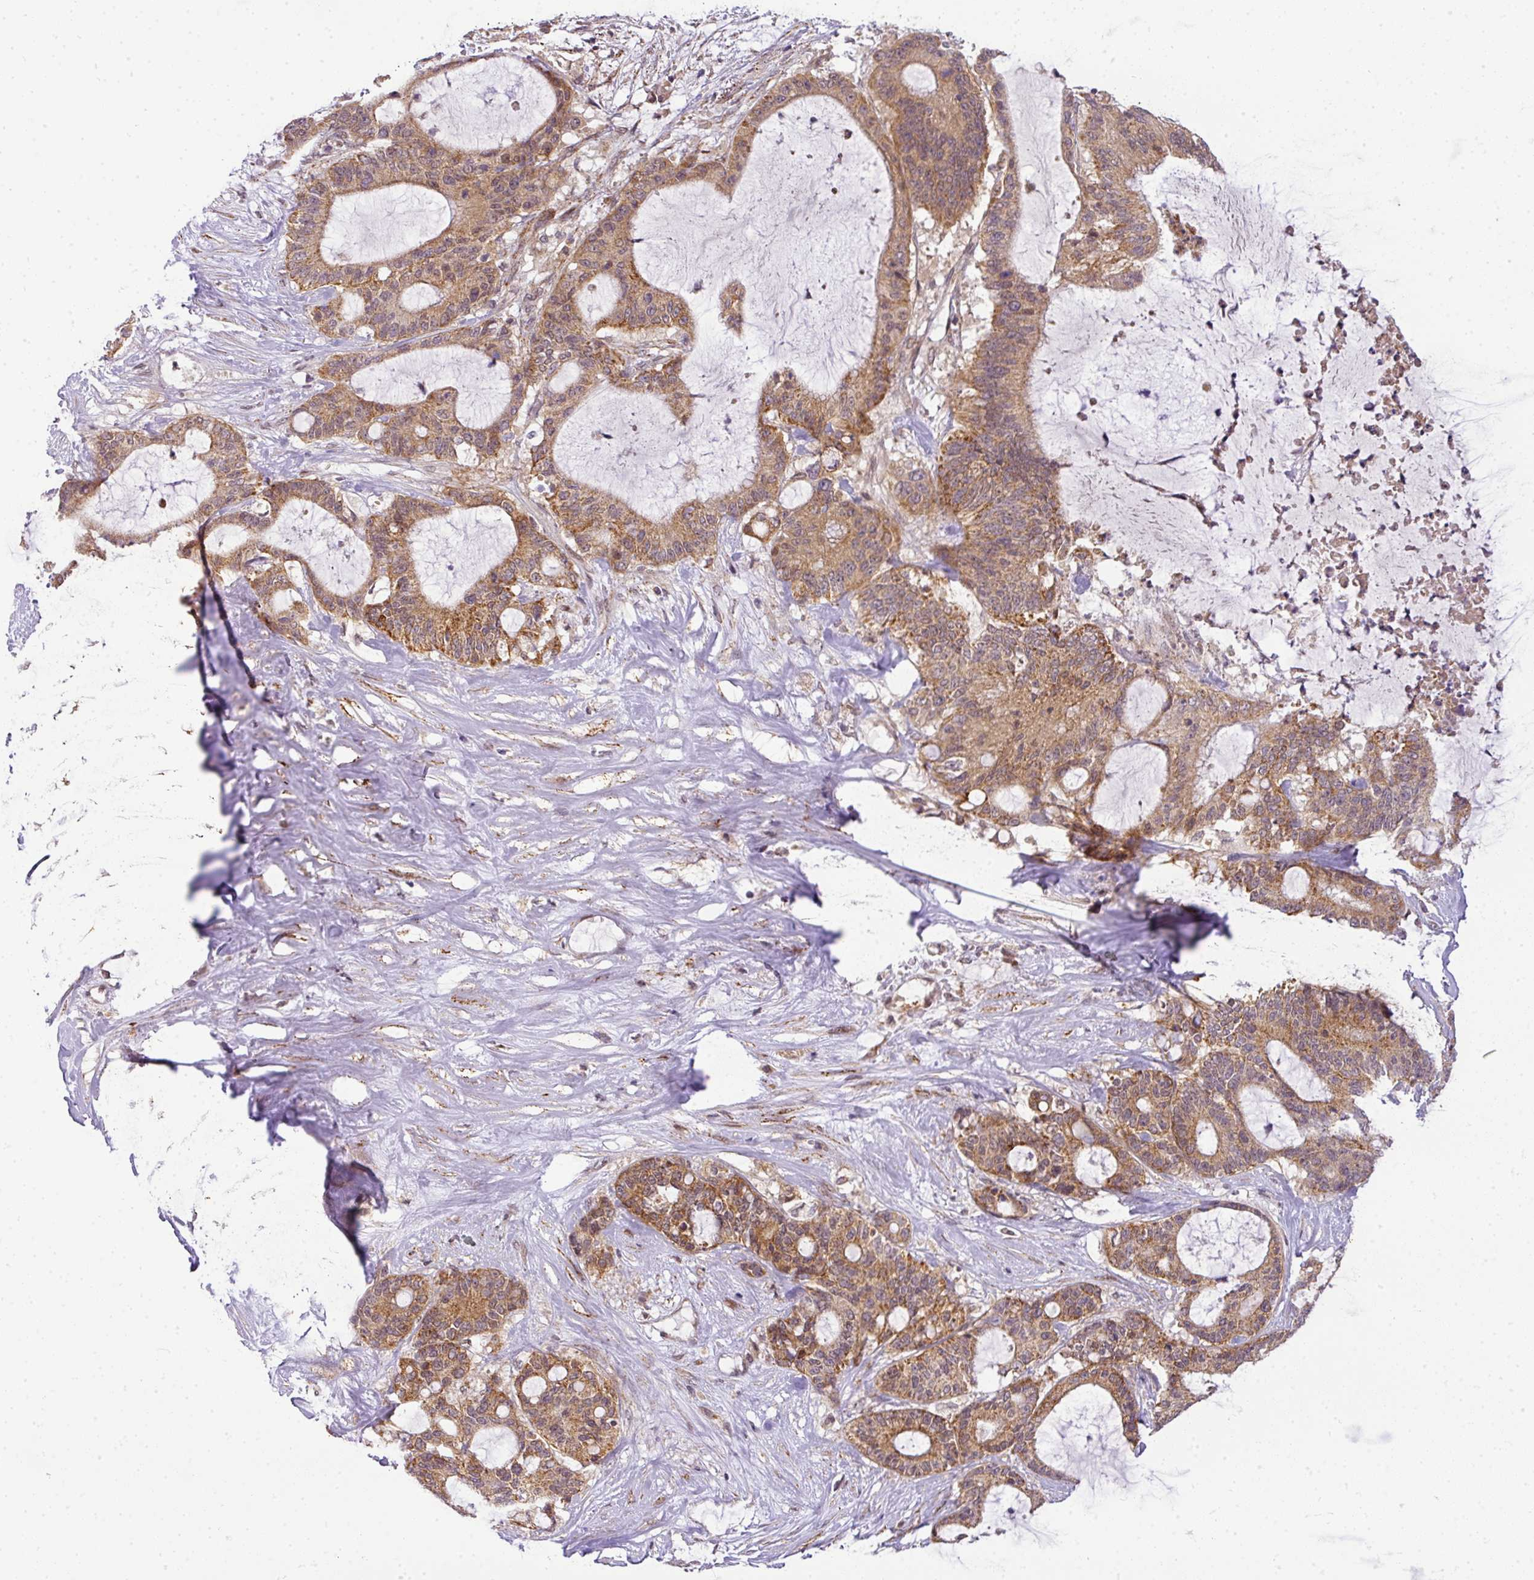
{"staining": {"intensity": "moderate", "quantity": ">75%", "location": "cytoplasmic/membranous"}, "tissue": "liver cancer", "cell_type": "Tumor cells", "image_type": "cancer", "snomed": [{"axis": "morphology", "description": "Normal tissue, NOS"}, {"axis": "morphology", "description": "Cholangiocarcinoma"}, {"axis": "topography", "description": "Liver"}, {"axis": "topography", "description": "Peripheral nerve tissue"}], "caption": "Liver cholangiocarcinoma tissue reveals moderate cytoplasmic/membranous positivity in about >75% of tumor cells", "gene": "C1orf226", "patient": {"sex": "female", "age": 73}}